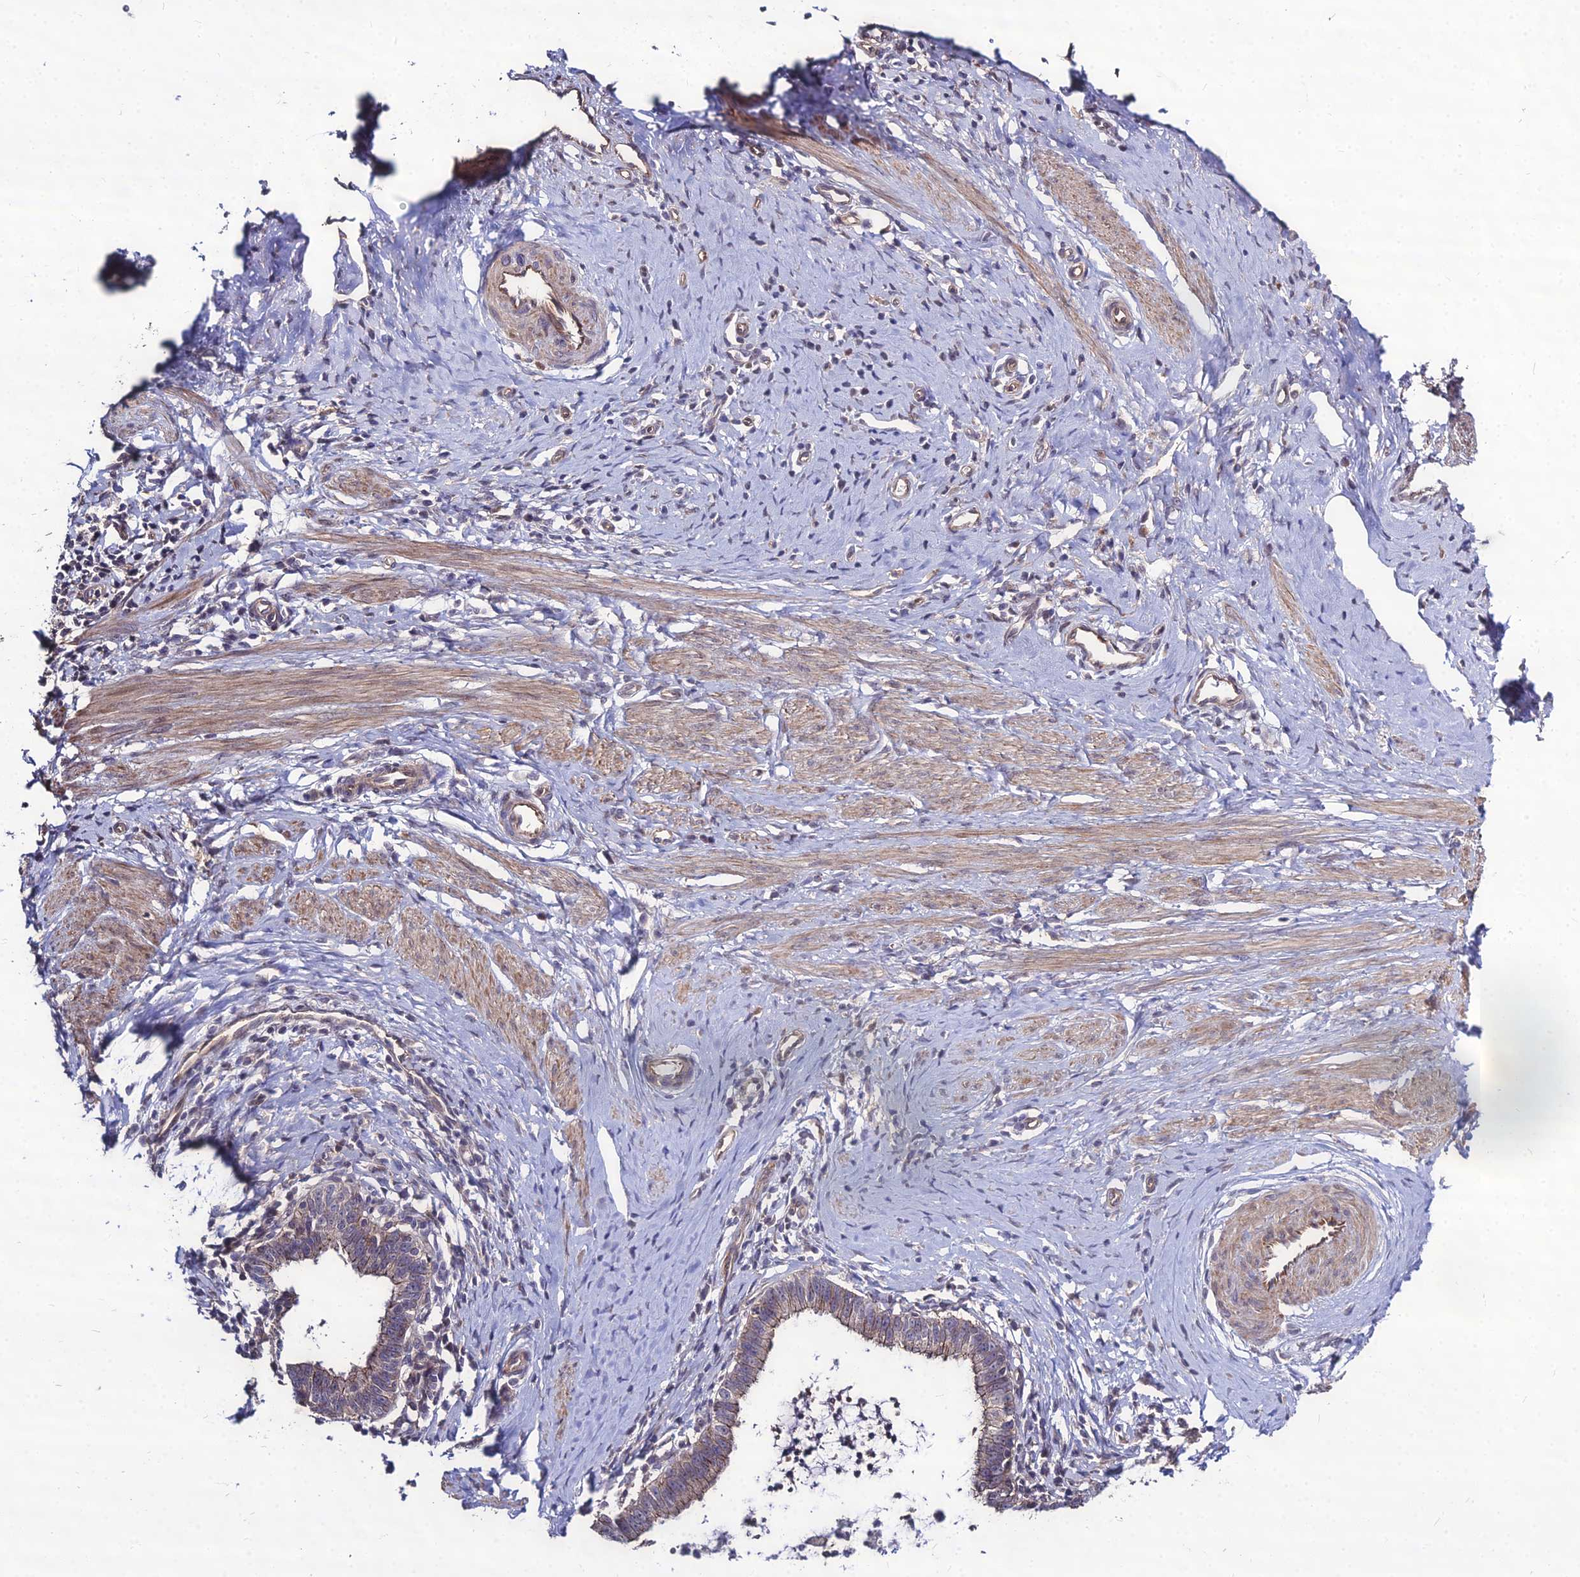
{"staining": {"intensity": "weak", "quantity": "25%-75%", "location": "cytoplasmic/membranous"}, "tissue": "cervical cancer", "cell_type": "Tumor cells", "image_type": "cancer", "snomed": [{"axis": "morphology", "description": "Adenocarcinoma, NOS"}, {"axis": "topography", "description": "Cervix"}], "caption": "Adenocarcinoma (cervical) stained for a protein shows weak cytoplasmic/membranous positivity in tumor cells.", "gene": "TSPYL2", "patient": {"sex": "female", "age": 36}}